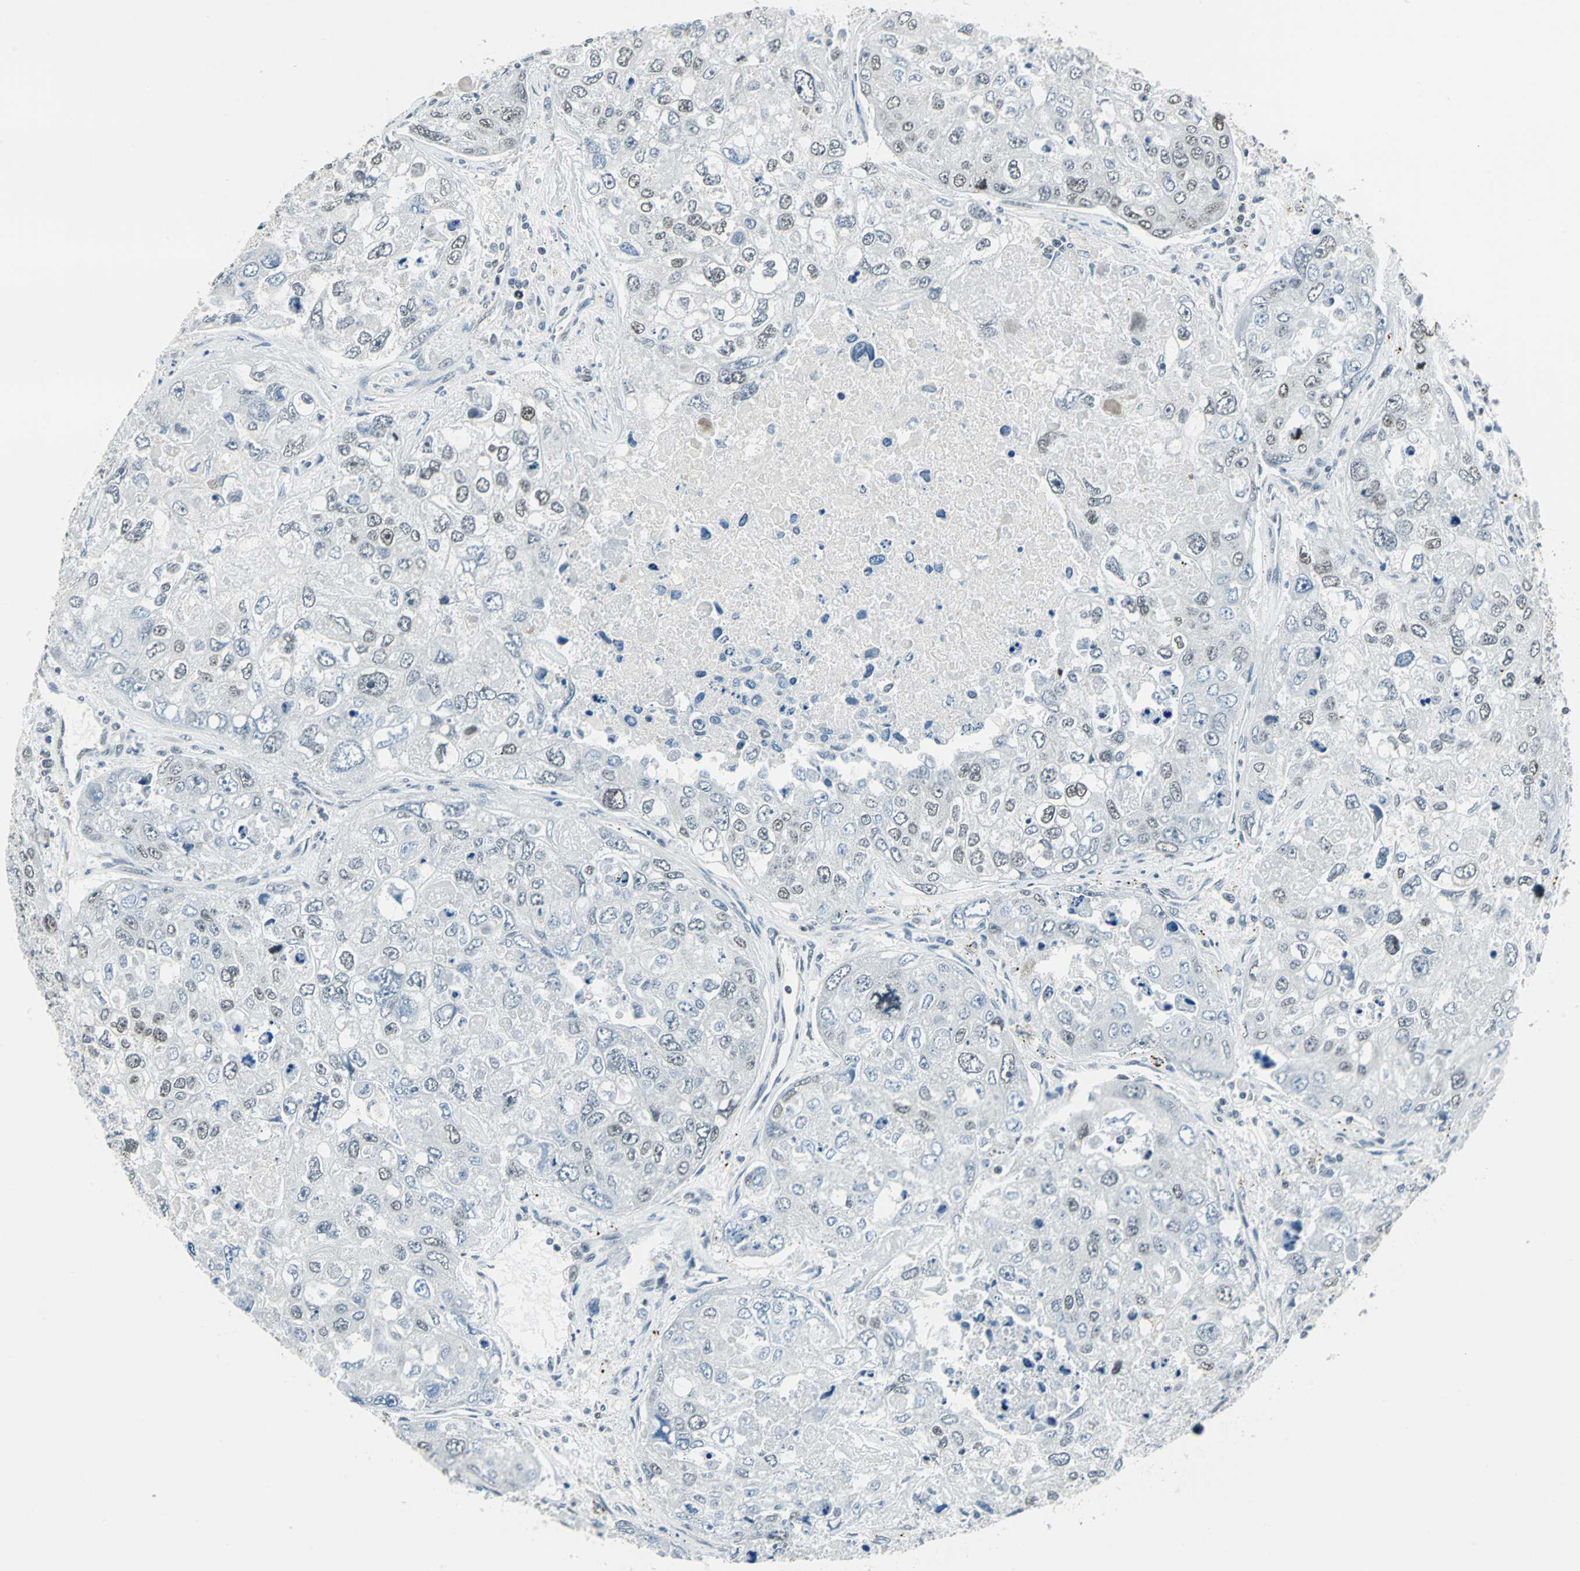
{"staining": {"intensity": "weak", "quantity": "<25%", "location": "nuclear"}, "tissue": "urothelial cancer", "cell_type": "Tumor cells", "image_type": "cancer", "snomed": [{"axis": "morphology", "description": "Urothelial carcinoma, High grade"}, {"axis": "topography", "description": "Lymph node"}, {"axis": "topography", "description": "Urinary bladder"}], "caption": "There is no significant positivity in tumor cells of urothelial cancer.", "gene": "ADNP", "patient": {"sex": "male", "age": 51}}